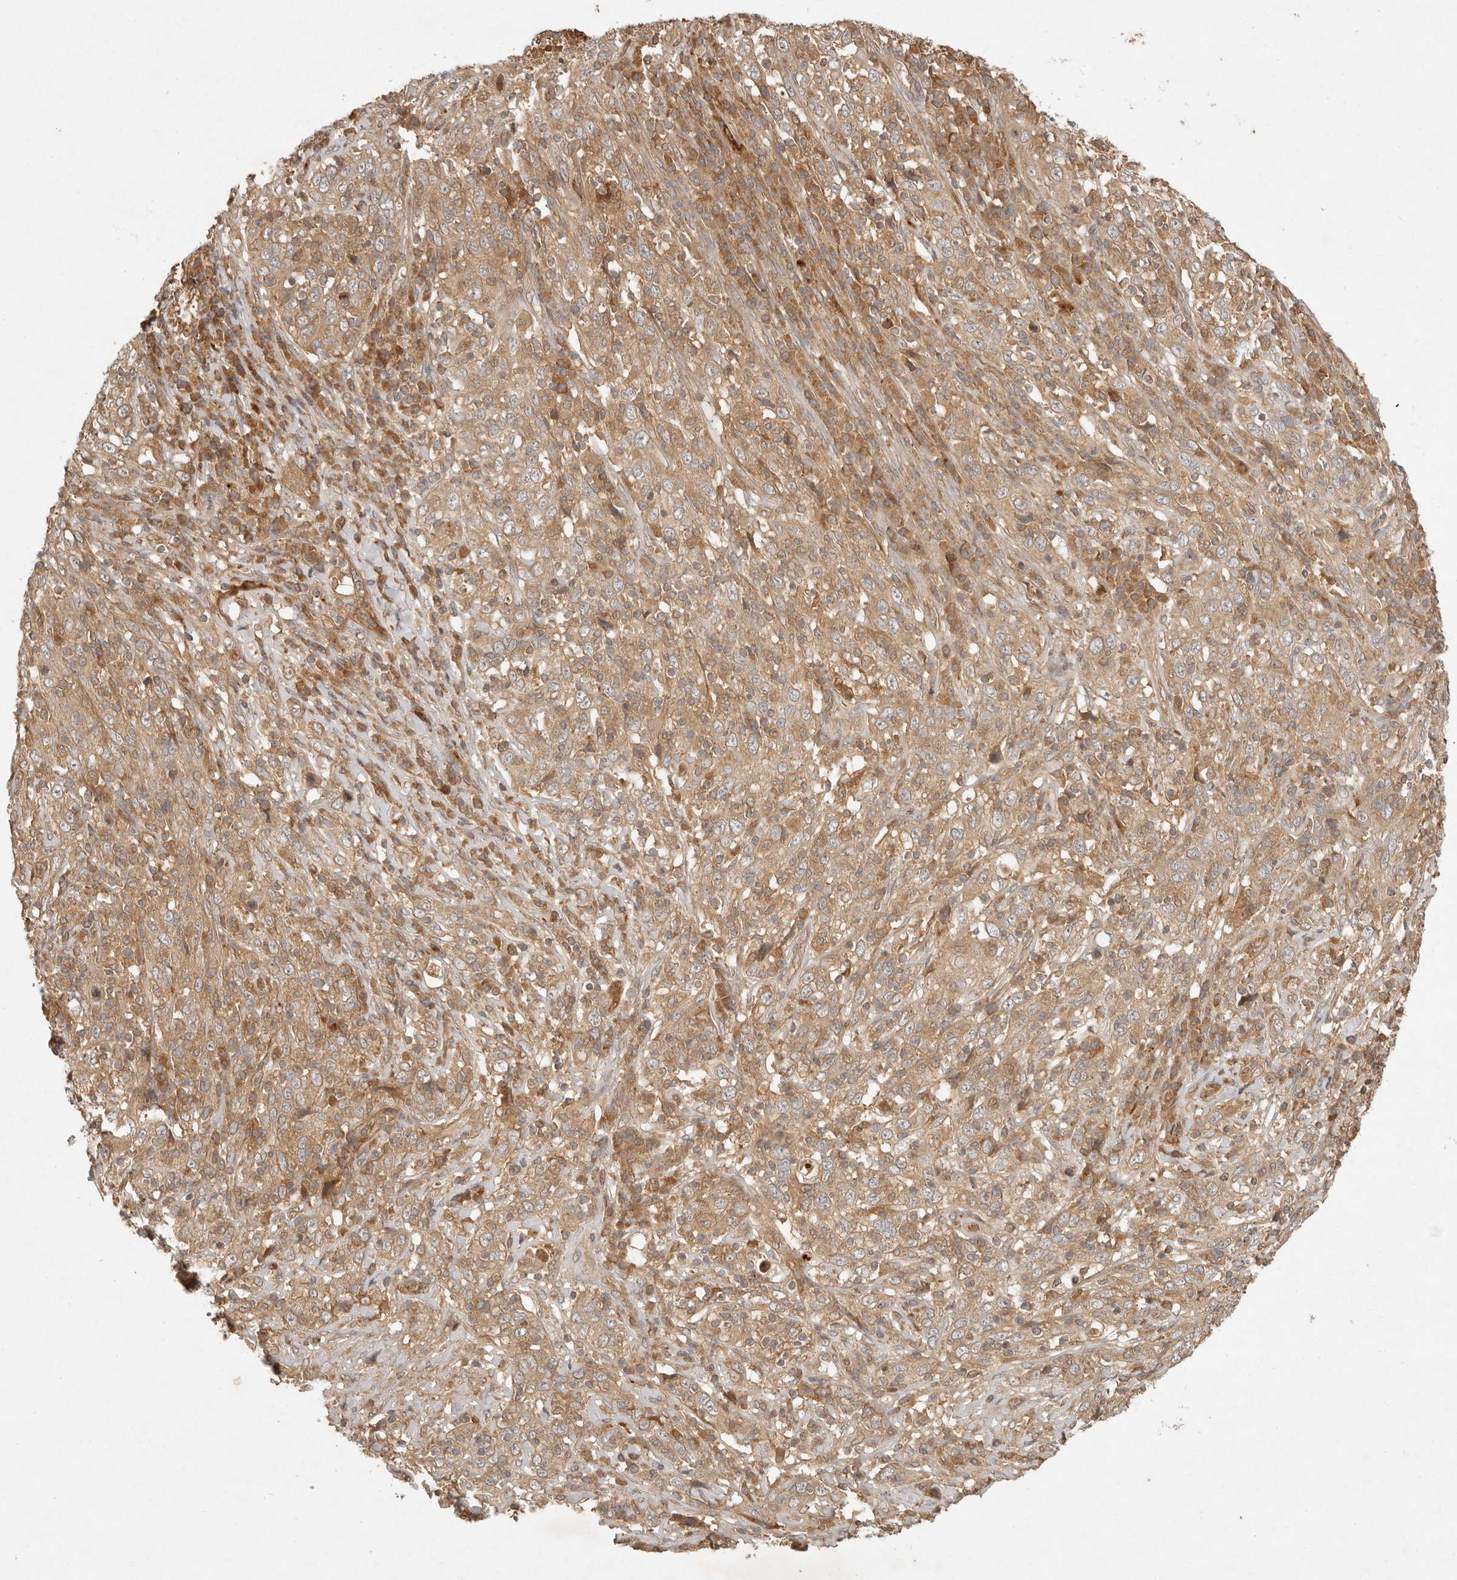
{"staining": {"intensity": "moderate", "quantity": ">75%", "location": "cytoplasmic/membranous"}, "tissue": "cervical cancer", "cell_type": "Tumor cells", "image_type": "cancer", "snomed": [{"axis": "morphology", "description": "Squamous cell carcinoma, NOS"}, {"axis": "topography", "description": "Cervix"}], "caption": "Protein positivity by immunohistochemistry (IHC) shows moderate cytoplasmic/membranous staining in approximately >75% of tumor cells in cervical cancer. Immunohistochemistry stains the protein in brown and the nuclei are stained blue.", "gene": "ANKRD61", "patient": {"sex": "female", "age": 46}}